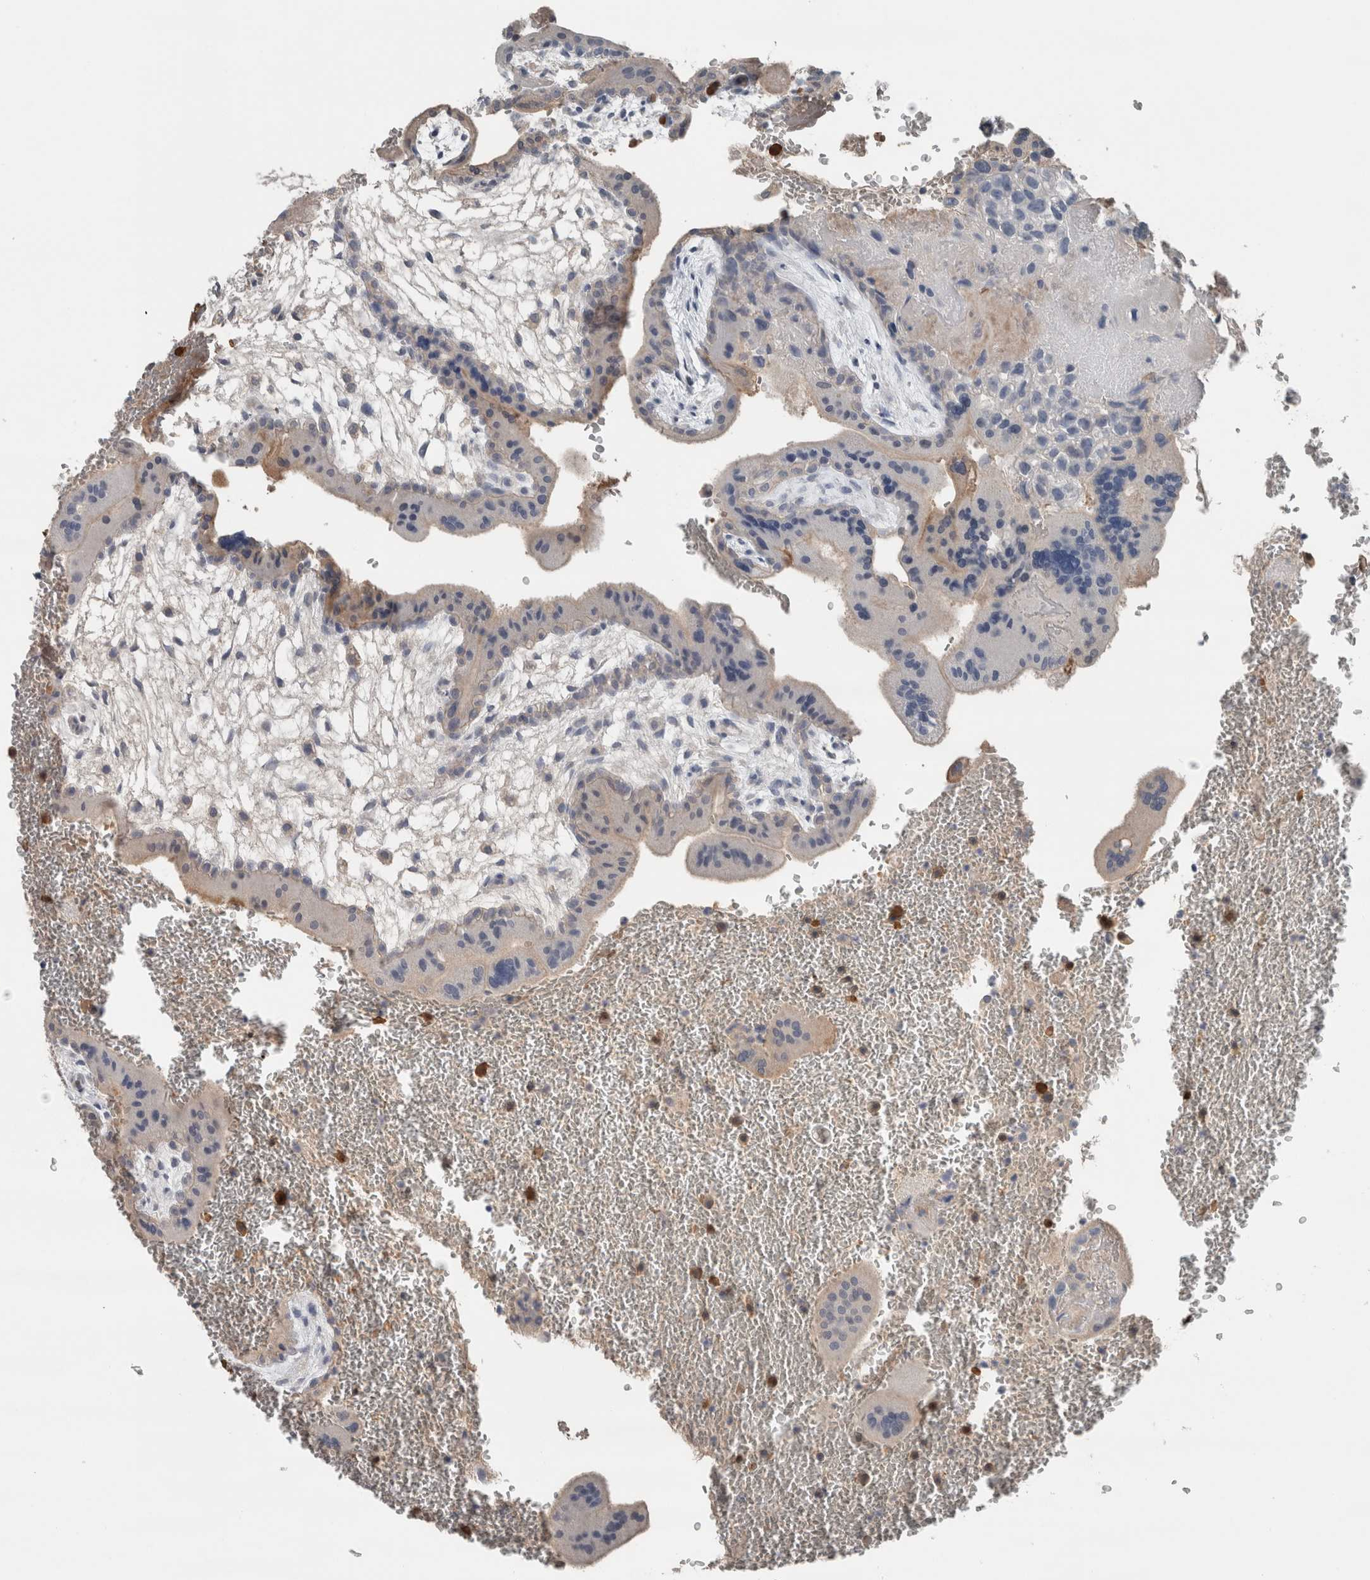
{"staining": {"intensity": "negative", "quantity": "none", "location": "none"}, "tissue": "placenta", "cell_type": "Trophoblastic cells", "image_type": "normal", "snomed": [{"axis": "morphology", "description": "Normal tissue, NOS"}, {"axis": "topography", "description": "Placenta"}], "caption": "A high-resolution histopathology image shows immunohistochemistry (IHC) staining of benign placenta, which displays no significant positivity in trophoblastic cells.", "gene": "CRNN", "patient": {"sex": "female", "age": 35}}